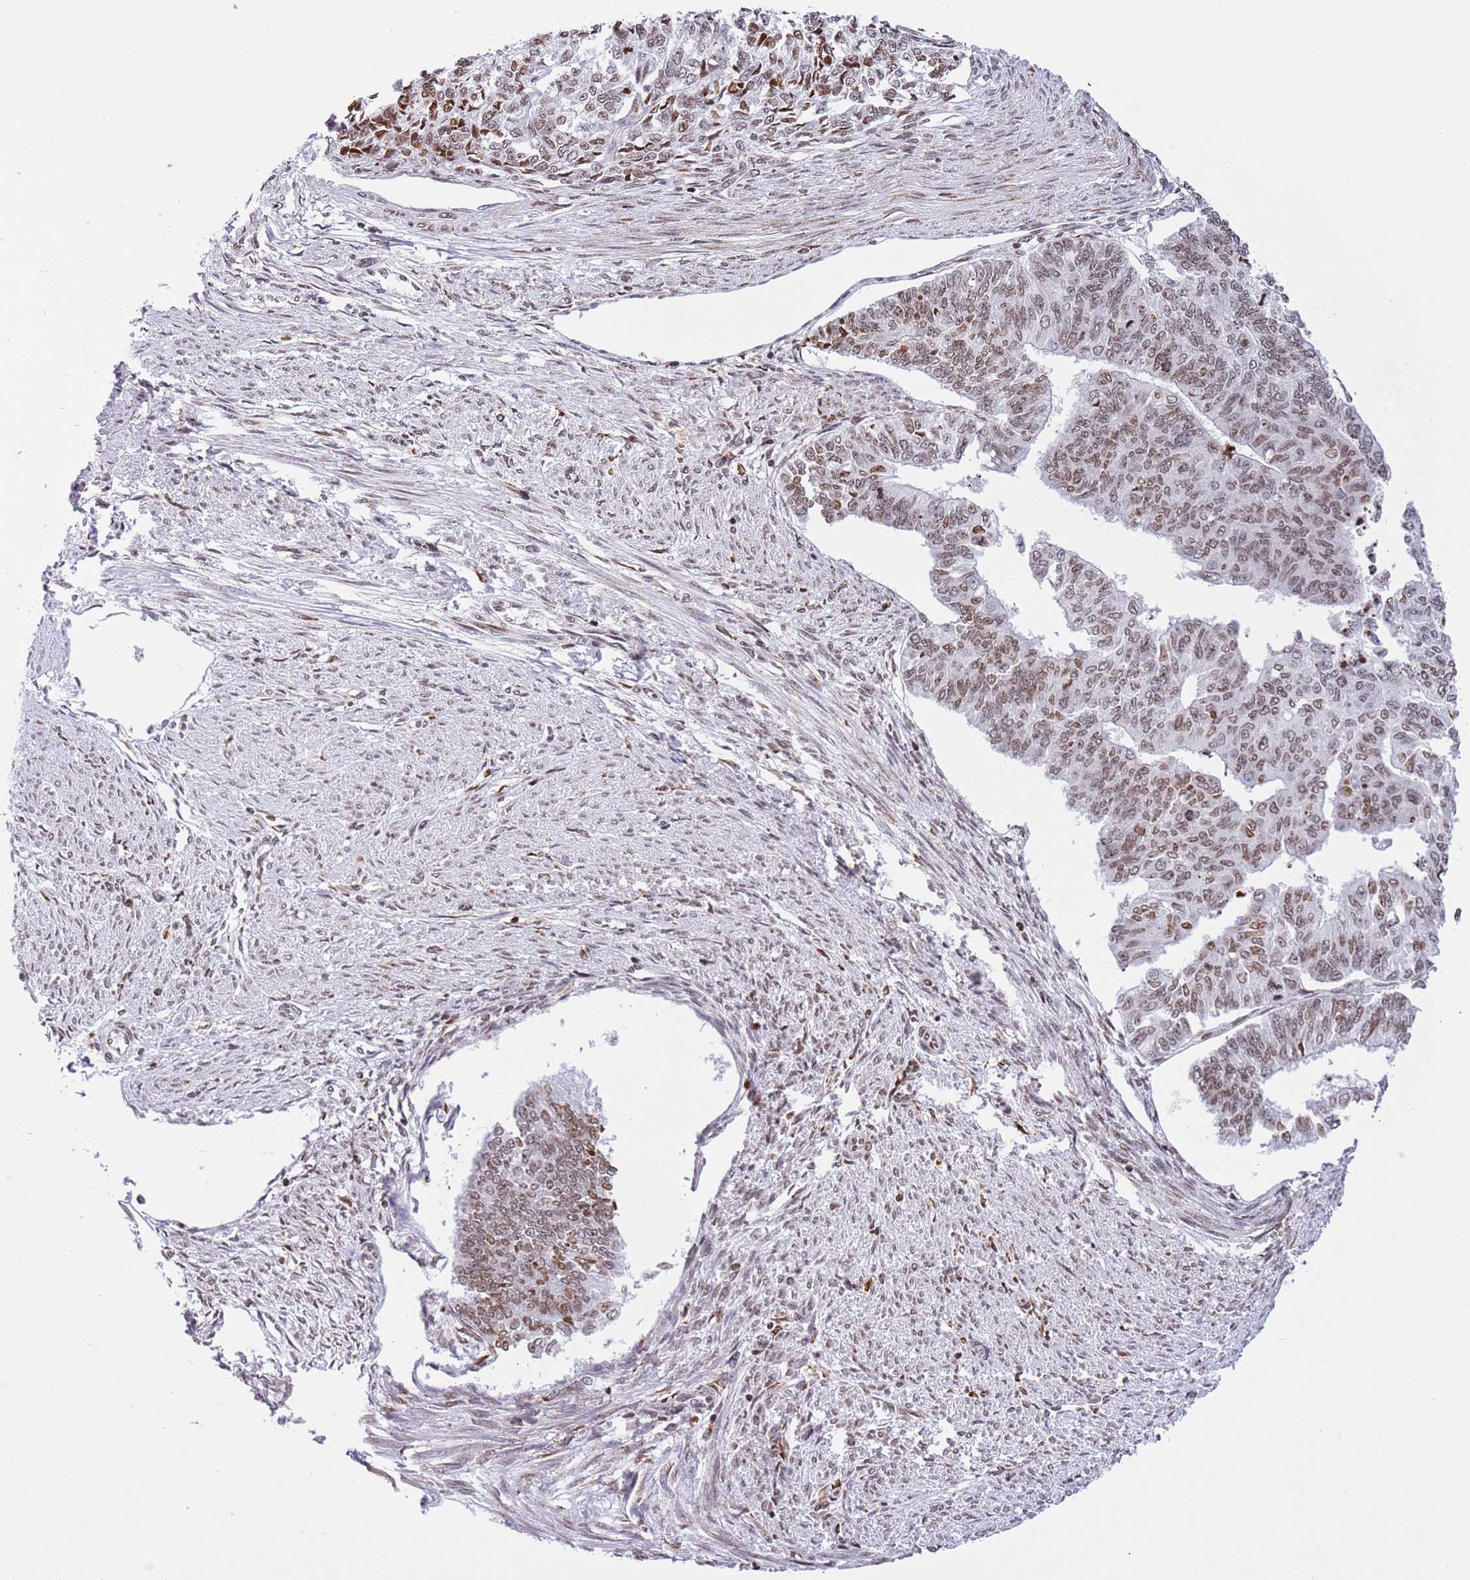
{"staining": {"intensity": "moderate", "quantity": ">75%", "location": "nuclear"}, "tissue": "endometrial cancer", "cell_type": "Tumor cells", "image_type": "cancer", "snomed": [{"axis": "morphology", "description": "Adenocarcinoma, NOS"}, {"axis": "topography", "description": "Endometrium"}], "caption": "Human endometrial cancer (adenocarcinoma) stained for a protein (brown) demonstrates moderate nuclear positive expression in about >75% of tumor cells.", "gene": "NRIP1", "patient": {"sex": "female", "age": 32}}